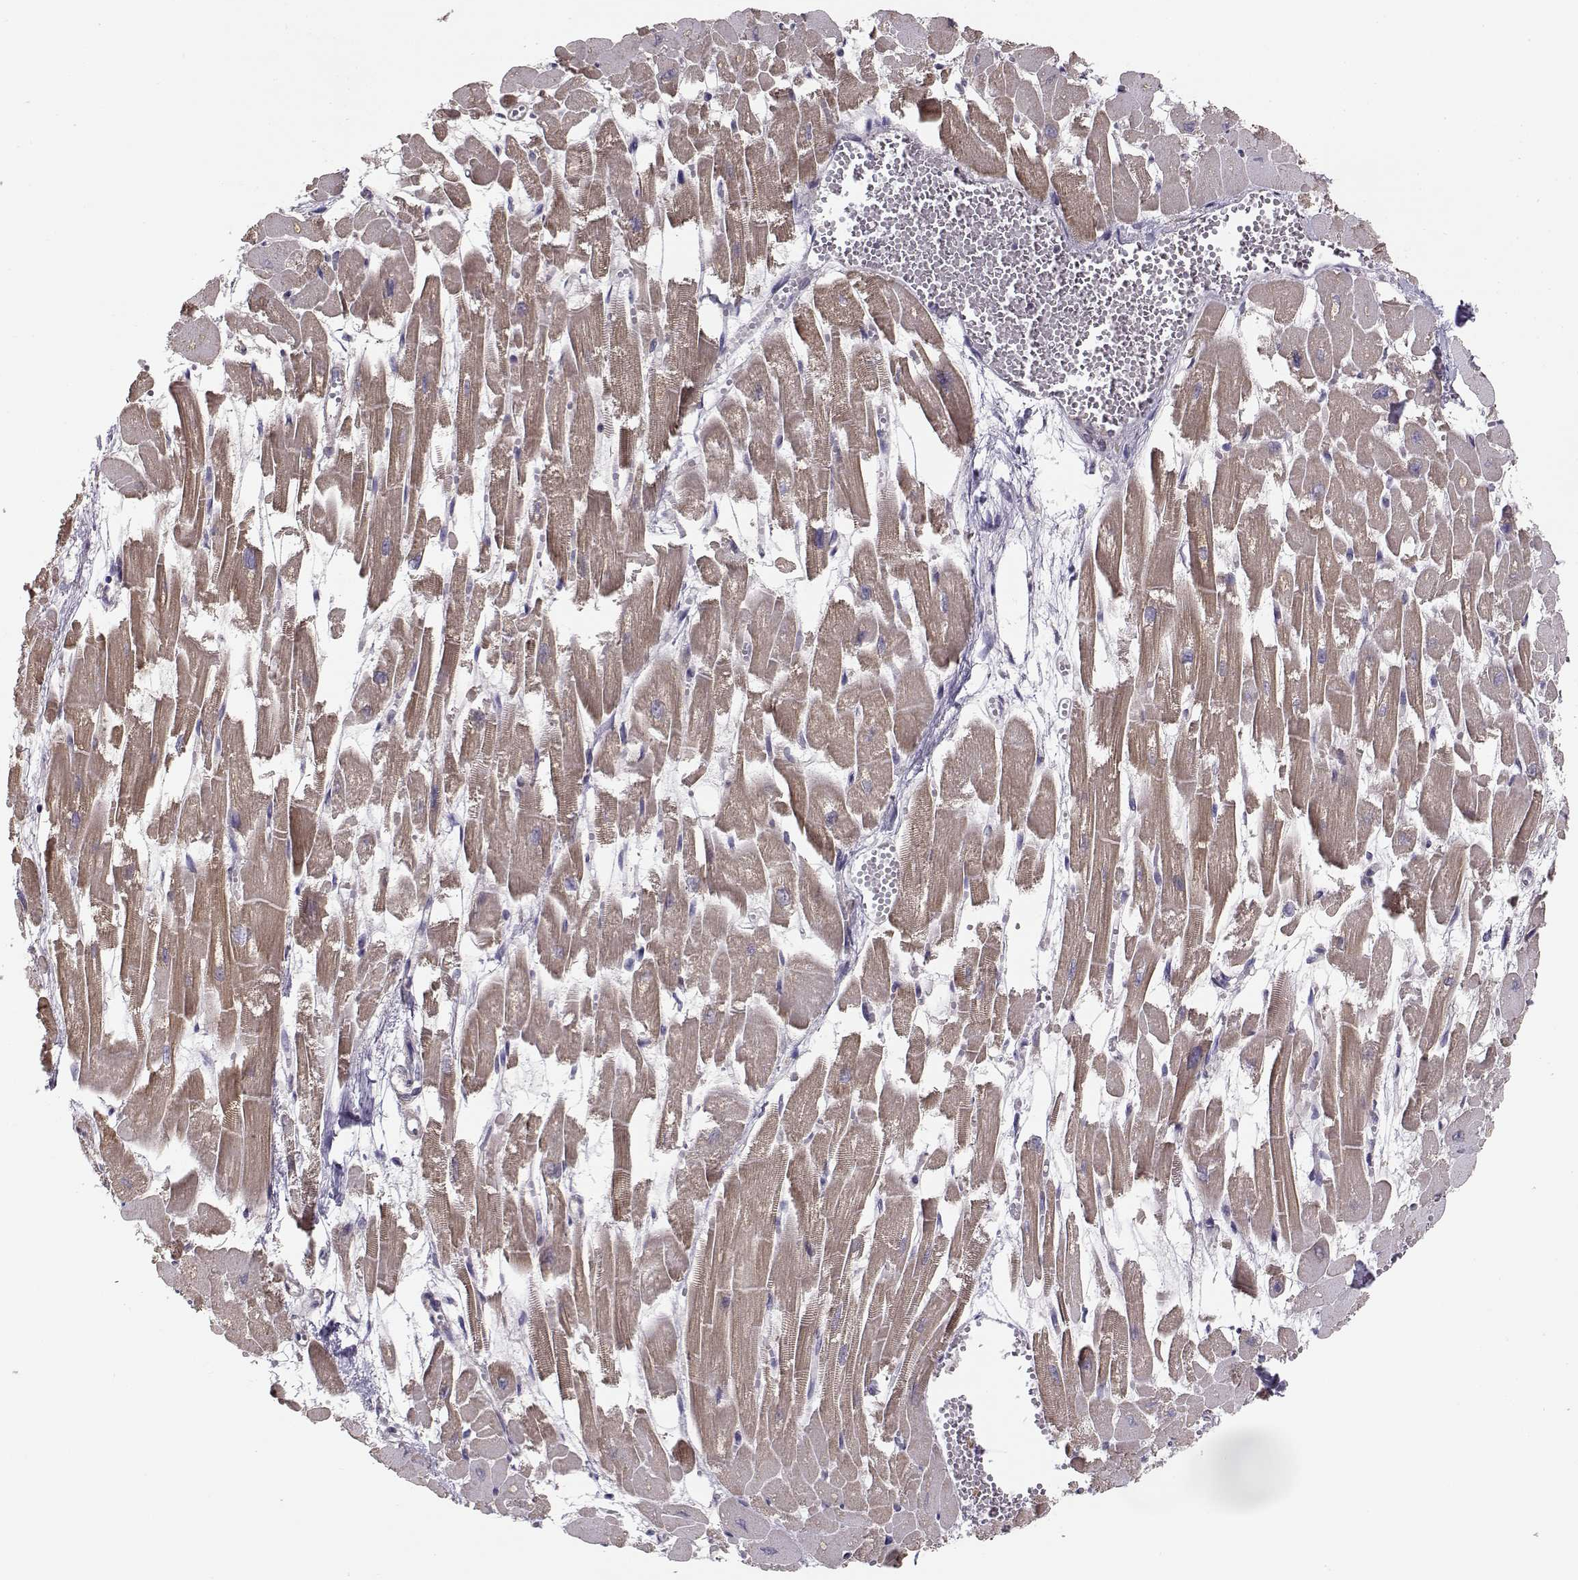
{"staining": {"intensity": "moderate", "quantity": "25%-75%", "location": "cytoplasmic/membranous"}, "tissue": "heart muscle", "cell_type": "Cardiomyocytes", "image_type": "normal", "snomed": [{"axis": "morphology", "description": "Normal tissue, NOS"}, {"axis": "topography", "description": "Heart"}], "caption": "Protein analysis of benign heart muscle shows moderate cytoplasmic/membranous staining in approximately 25%-75% of cardiomyocytes. The protein of interest is shown in brown color, while the nuclei are stained blue.", "gene": "ENTPD8", "patient": {"sex": "female", "age": 52}}